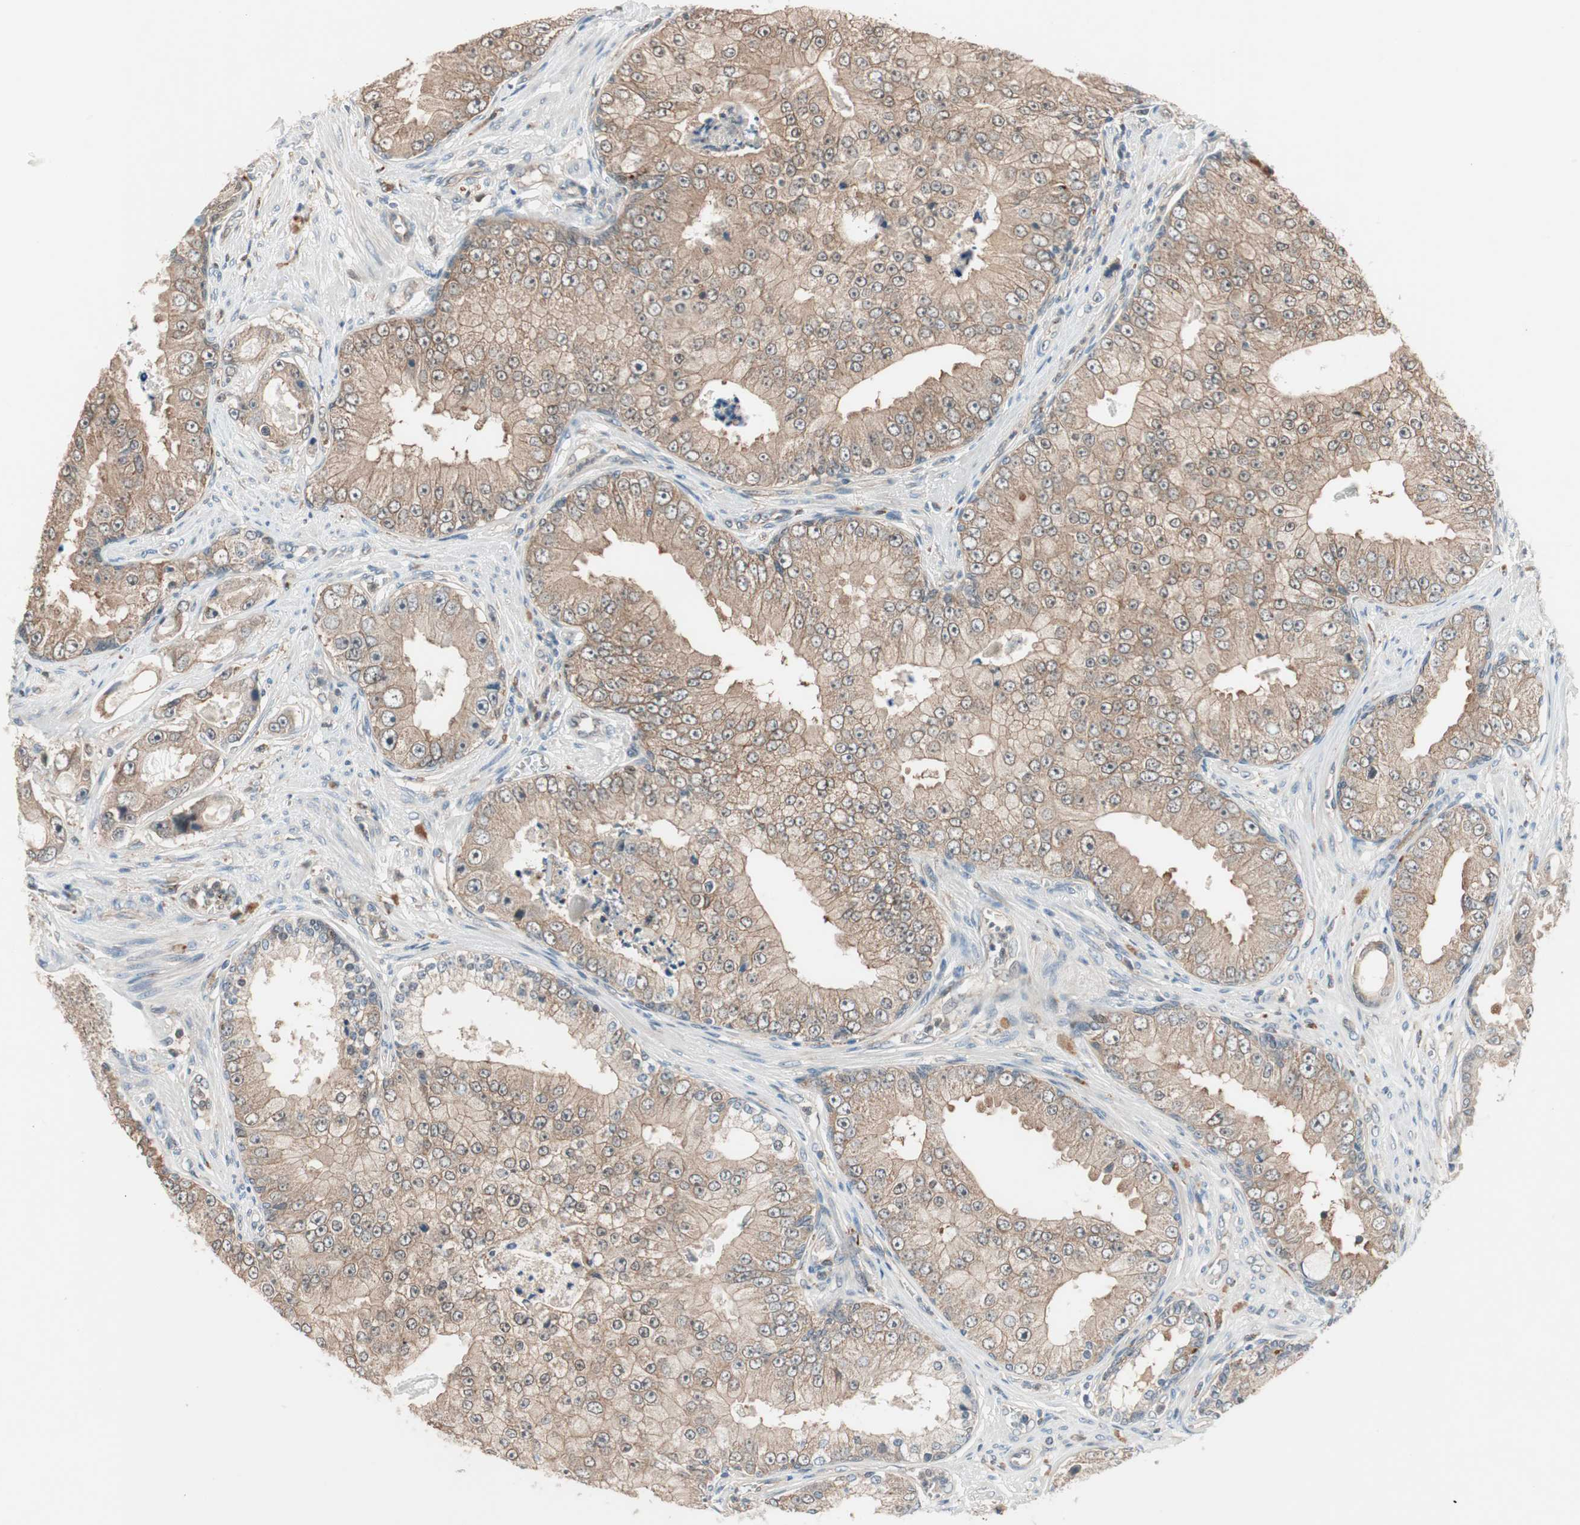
{"staining": {"intensity": "weak", "quantity": ">75%", "location": "cytoplasmic/membranous"}, "tissue": "prostate cancer", "cell_type": "Tumor cells", "image_type": "cancer", "snomed": [{"axis": "morphology", "description": "Adenocarcinoma, High grade"}, {"axis": "topography", "description": "Prostate"}], "caption": "A high-resolution image shows immunohistochemistry staining of prostate high-grade adenocarcinoma, which reveals weak cytoplasmic/membranous staining in about >75% of tumor cells. (brown staining indicates protein expression, while blue staining denotes nuclei).", "gene": "PIK3R3", "patient": {"sex": "male", "age": 73}}